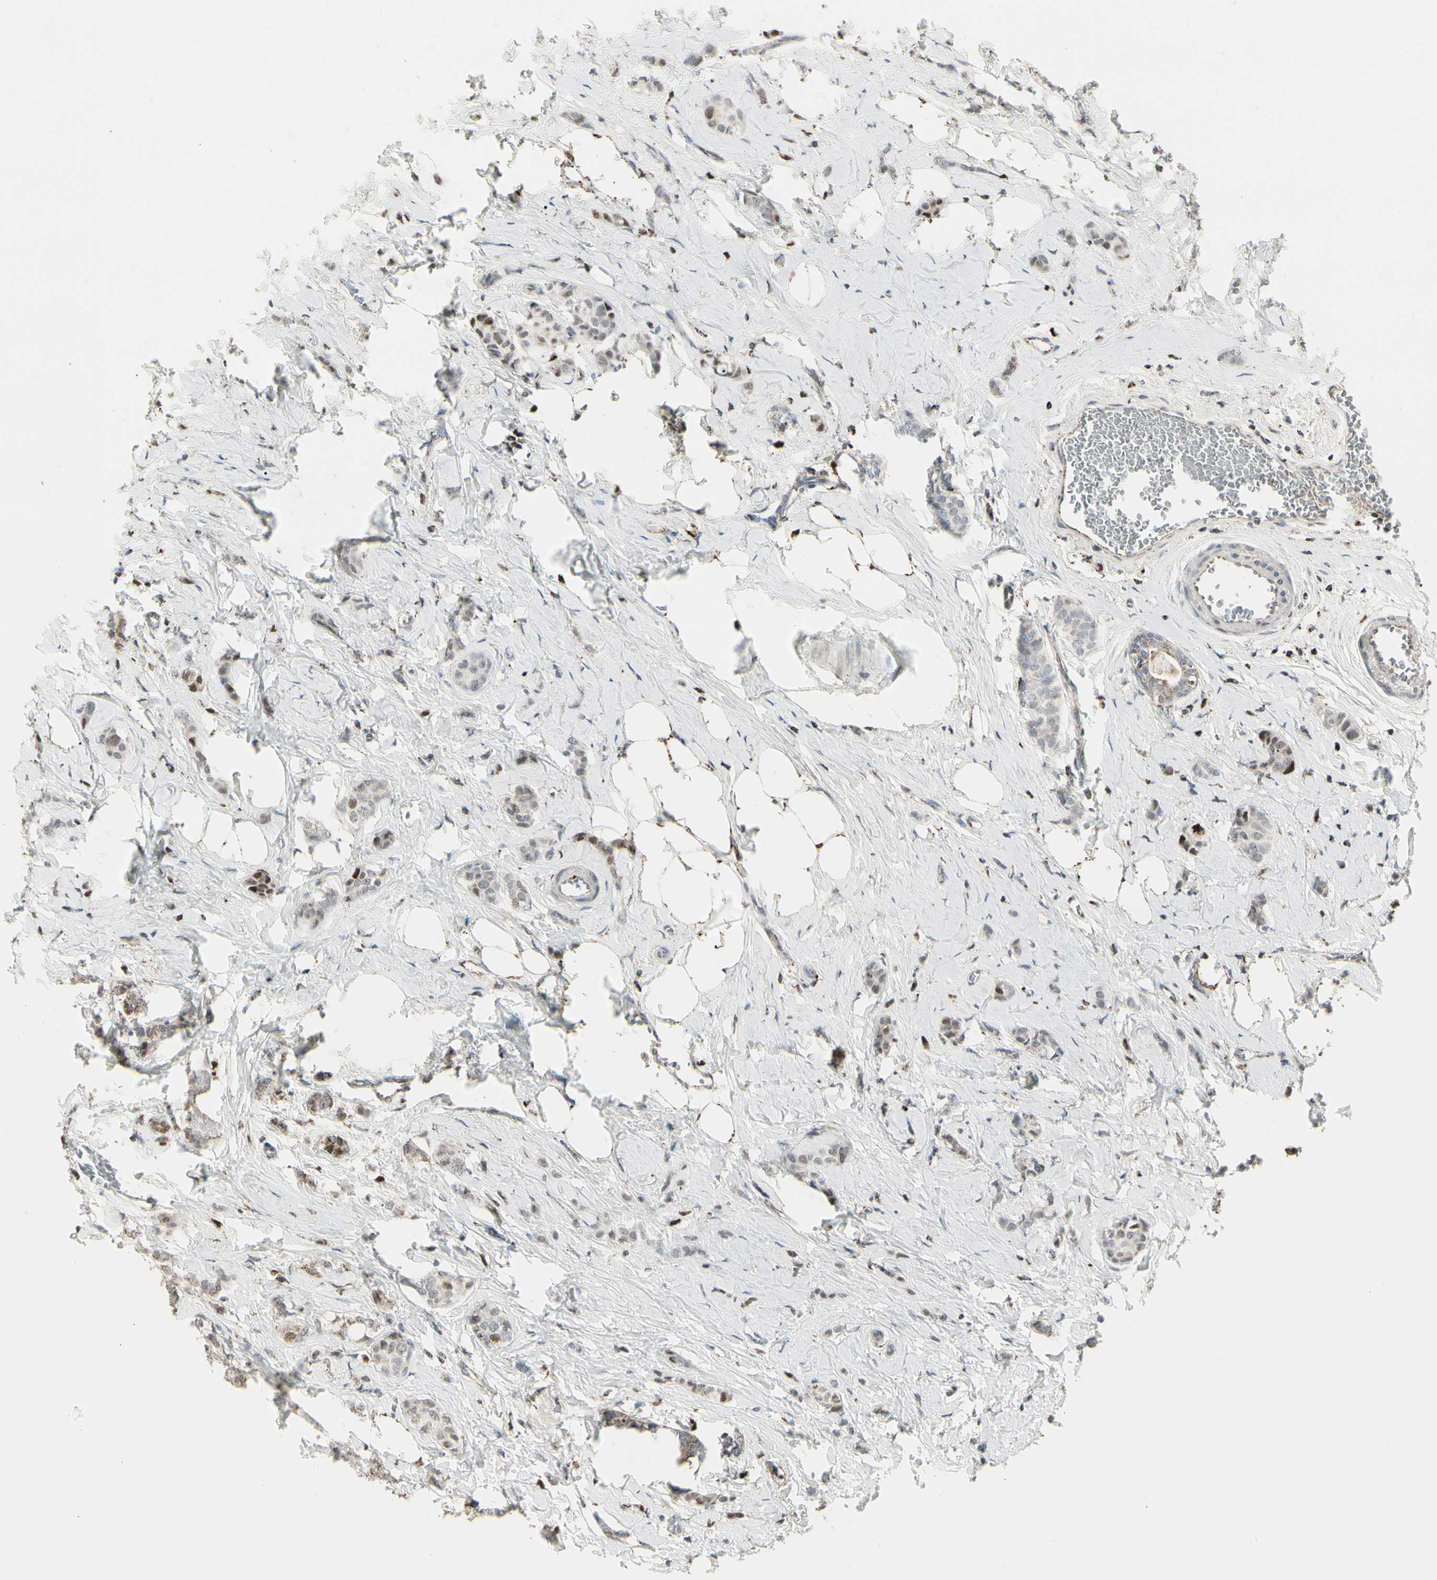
{"staining": {"intensity": "moderate", "quantity": "<25%", "location": "nuclear"}, "tissue": "breast cancer", "cell_type": "Tumor cells", "image_type": "cancer", "snomed": [{"axis": "morphology", "description": "Lobular carcinoma"}, {"axis": "topography", "description": "Breast"}], "caption": "High-power microscopy captured an immunohistochemistry micrograph of breast cancer, revealing moderate nuclear staining in approximately <25% of tumor cells.", "gene": "TMEM176A", "patient": {"sex": "female", "age": 60}}